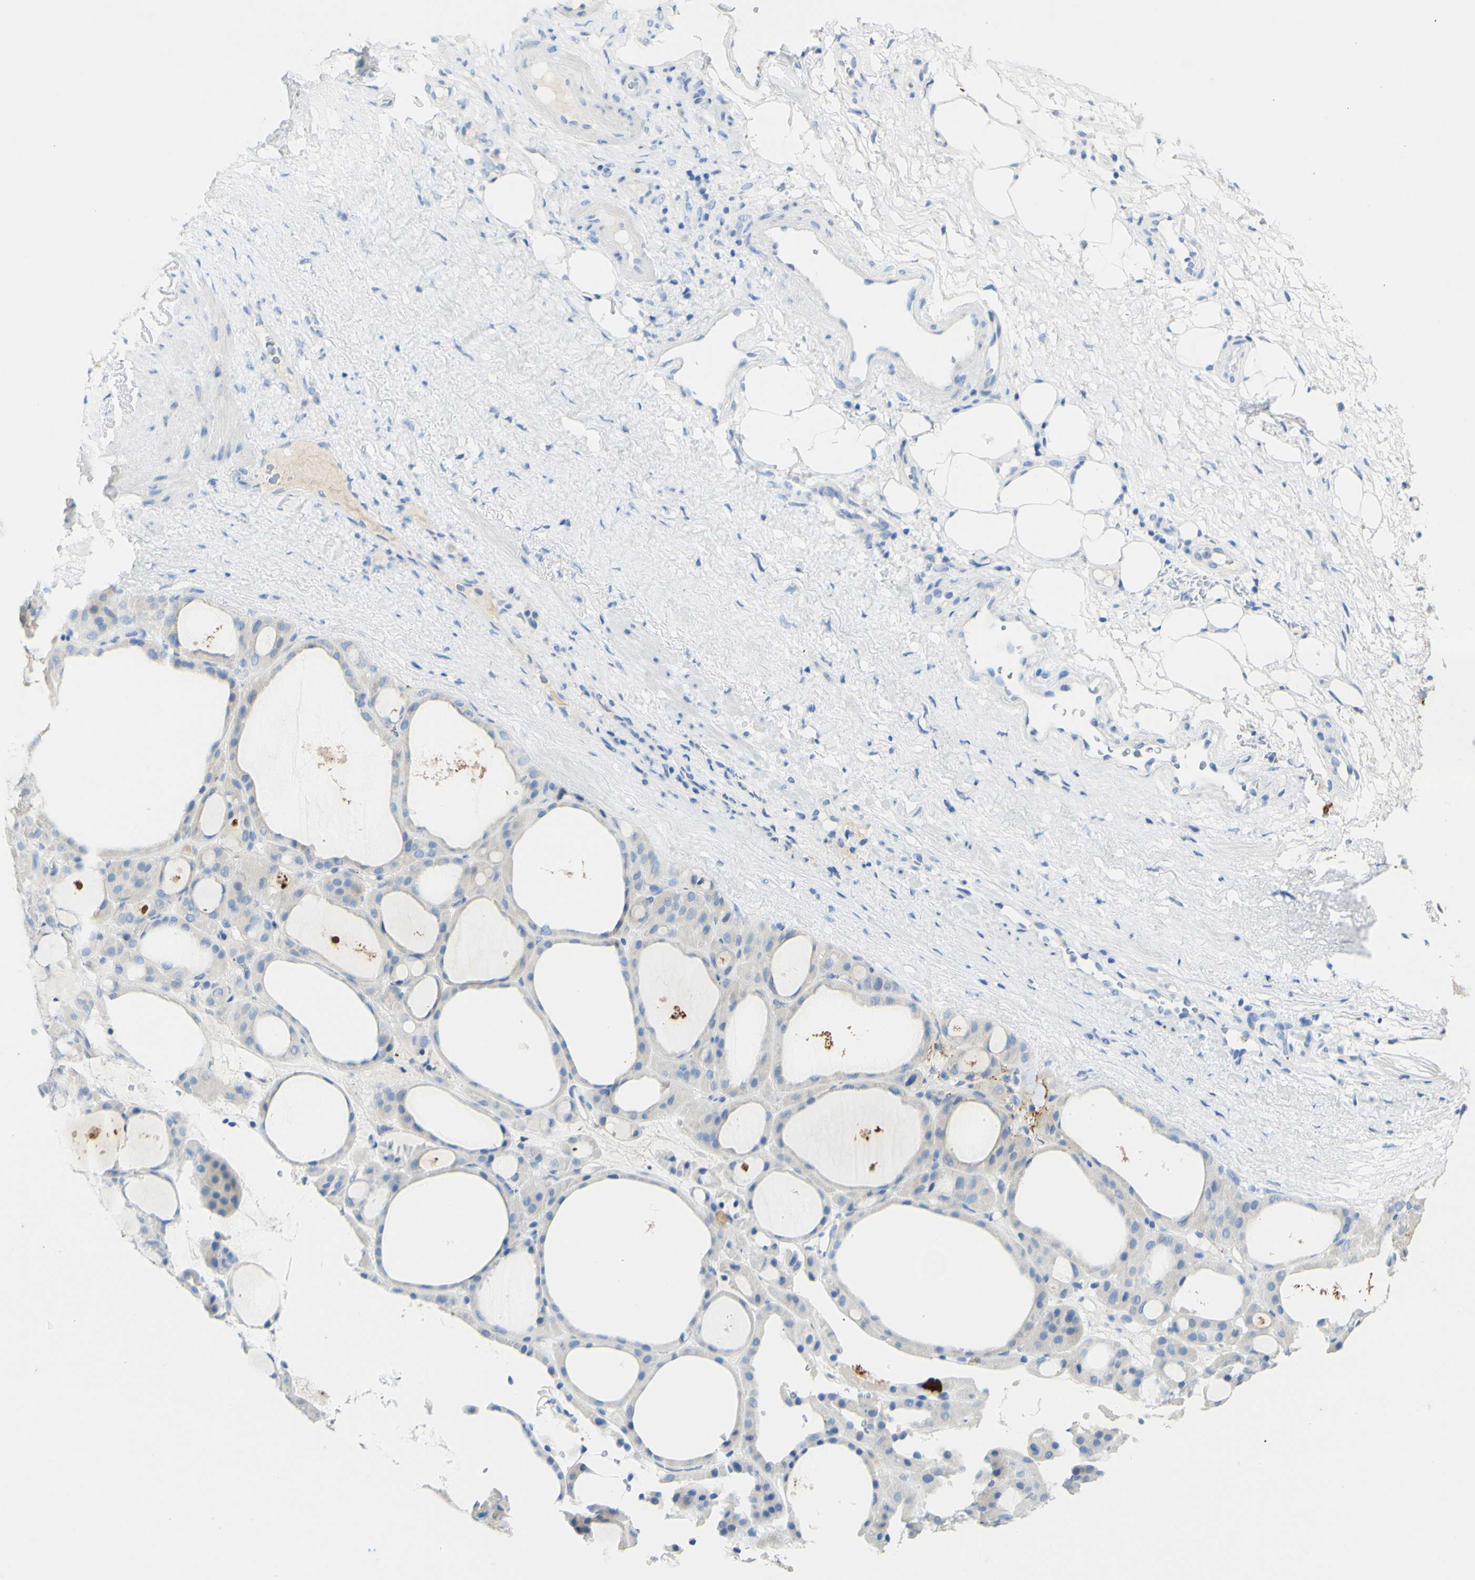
{"staining": {"intensity": "negative", "quantity": "none", "location": "none"}, "tissue": "thyroid gland", "cell_type": "Glandular cells", "image_type": "normal", "snomed": [{"axis": "morphology", "description": "Normal tissue, NOS"}, {"axis": "morphology", "description": "Carcinoma, NOS"}, {"axis": "topography", "description": "Thyroid gland"}], "caption": "IHC image of benign thyroid gland: thyroid gland stained with DAB displays no significant protein expression in glandular cells. (DAB immunohistochemistry (IHC) visualized using brightfield microscopy, high magnification).", "gene": "PIGR", "patient": {"sex": "female", "age": 86}}